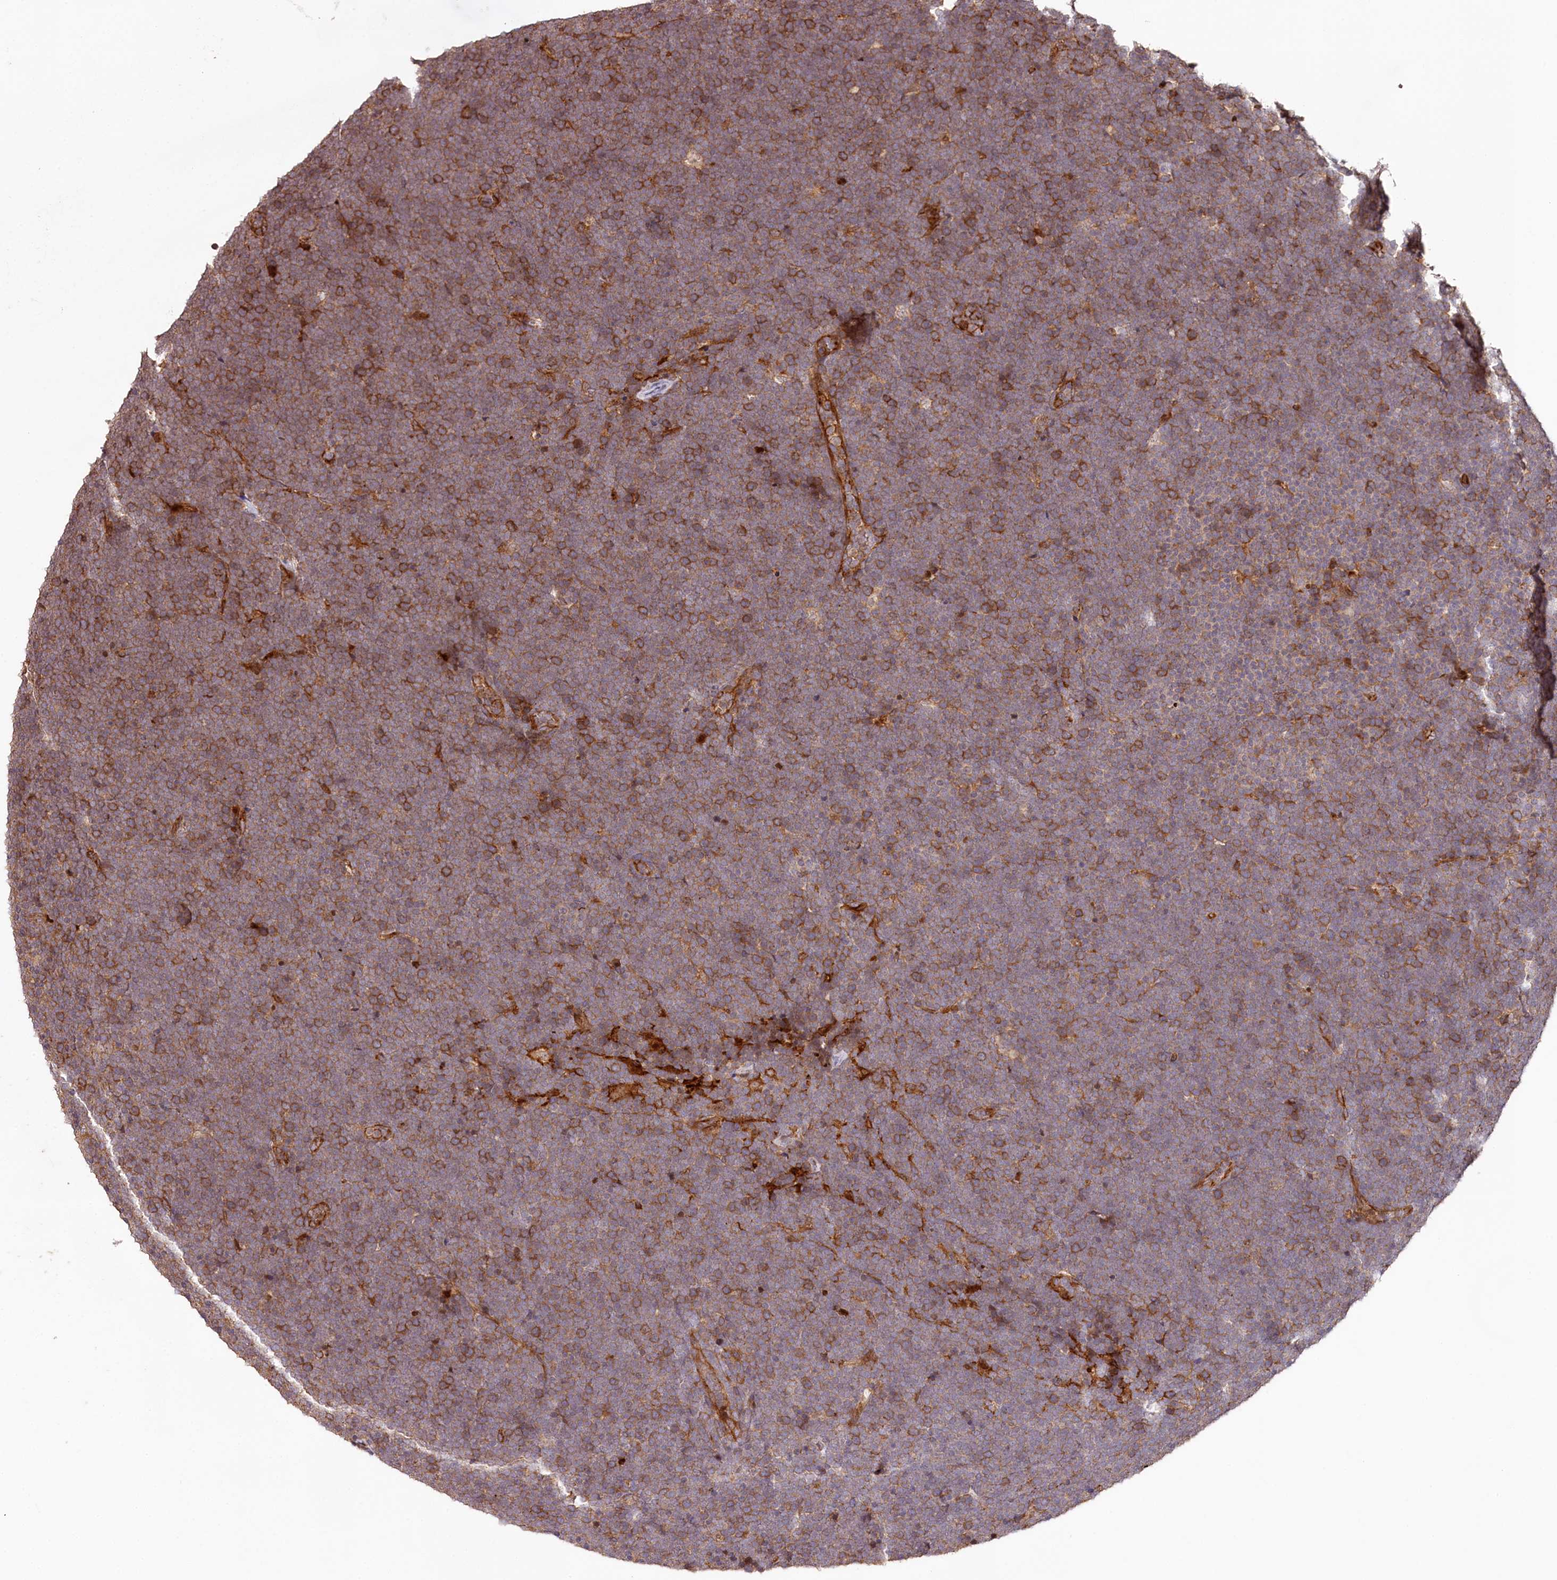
{"staining": {"intensity": "strong", "quantity": "25%-75%", "location": "cytoplasmic/membranous"}, "tissue": "lymphoma", "cell_type": "Tumor cells", "image_type": "cancer", "snomed": [{"axis": "morphology", "description": "Malignant lymphoma, non-Hodgkin's type, High grade"}, {"axis": "topography", "description": "Lymph node"}], "caption": "This image exhibits high-grade malignant lymphoma, non-Hodgkin's type stained with immunohistochemistry (IHC) to label a protein in brown. The cytoplasmic/membranous of tumor cells show strong positivity for the protein. Nuclei are counter-stained blue.", "gene": "KIF14", "patient": {"sex": "male", "age": 13}}